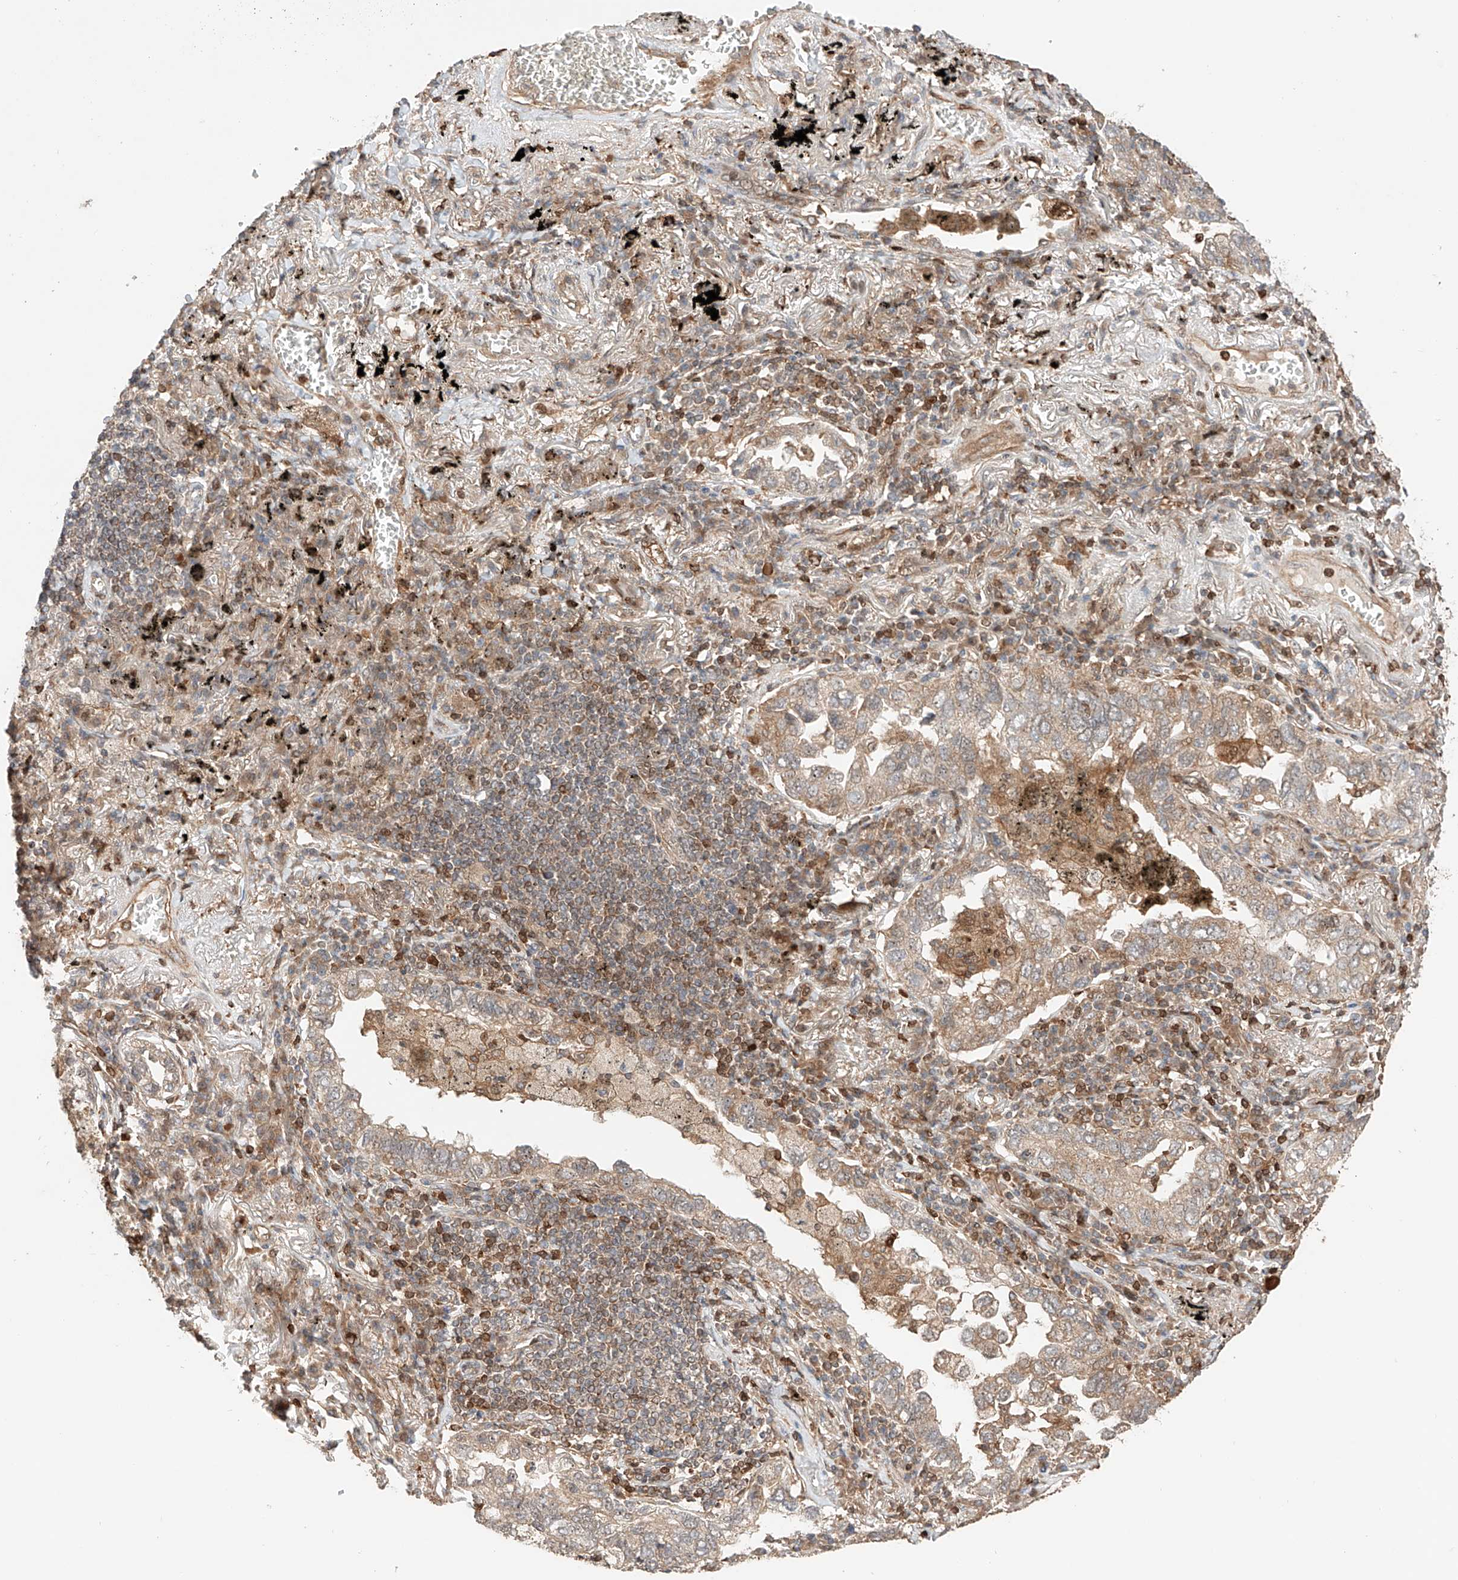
{"staining": {"intensity": "weak", "quantity": ">75%", "location": "cytoplasmic/membranous"}, "tissue": "lung cancer", "cell_type": "Tumor cells", "image_type": "cancer", "snomed": [{"axis": "morphology", "description": "Adenocarcinoma, NOS"}, {"axis": "topography", "description": "Lung"}], "caption": "Immunohistochemistry (IHC) (DAB) staining of human lung adenocarcinoma displays weak cytoplasmic/membranous protein staining in approximately >75% of tumor cells.", "gene": "IGSF22", "patient": {"sex": "male", "age": 65}}